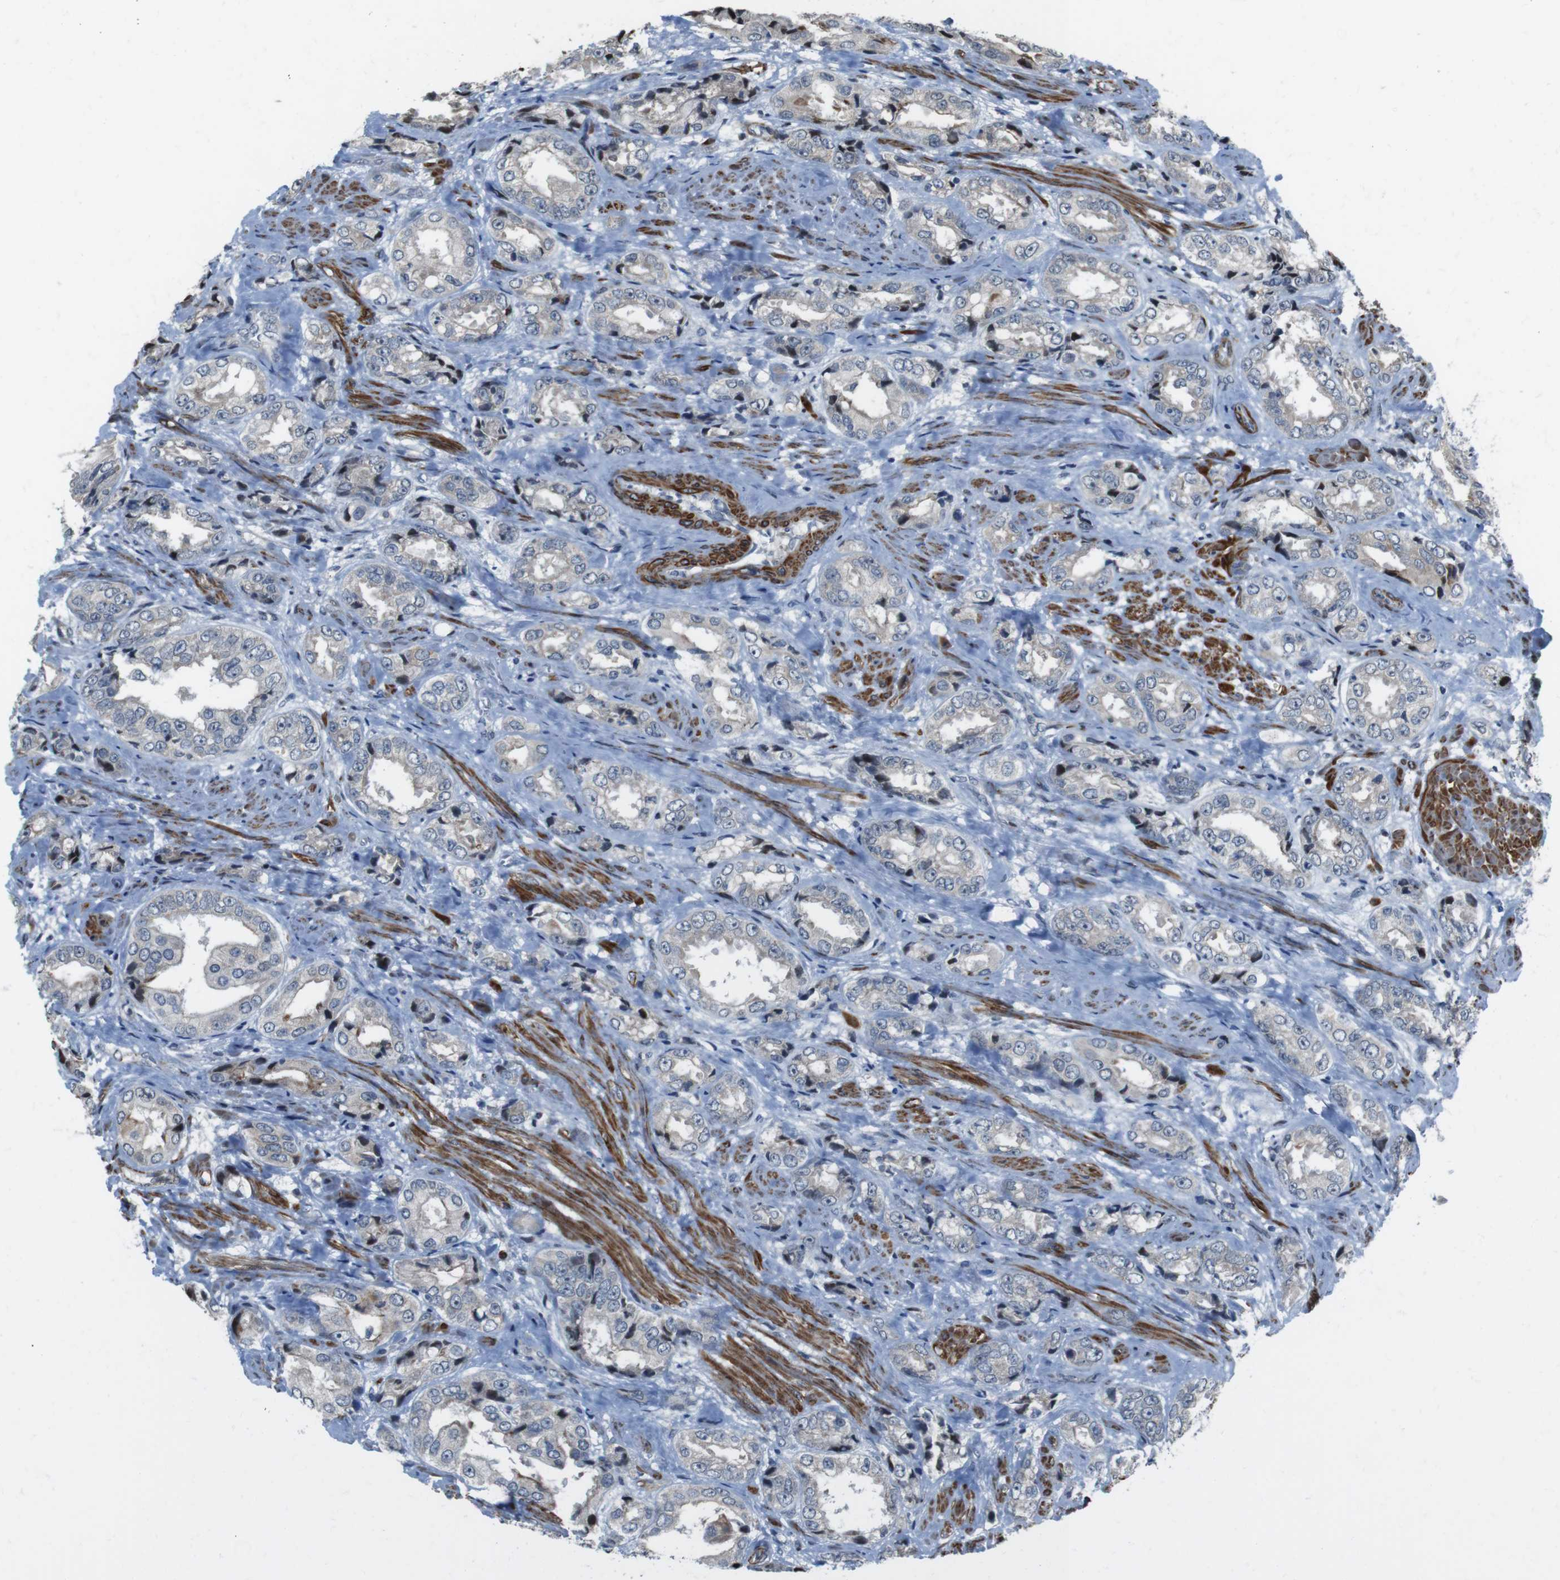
{"staining": {"intensity": "negative", "quantity": "none", "location": "none"}, "tissue": "prostate cancer", "cell_type": "Tumor cells", "image_type": "cancer", "snomed": [{"axis": "morphology", "description": "Adenocarcinoma, High grade"}, {"axis": "topography", "description": "Prostate"}], "caption": "Immunohistochemistry (IHC) of human prostate adenocarcinoma (high-grade) demonstrates no positivity in tumor cells.", "gene": "PBRM1", "patient": {"sex": "male", "age": 61}}